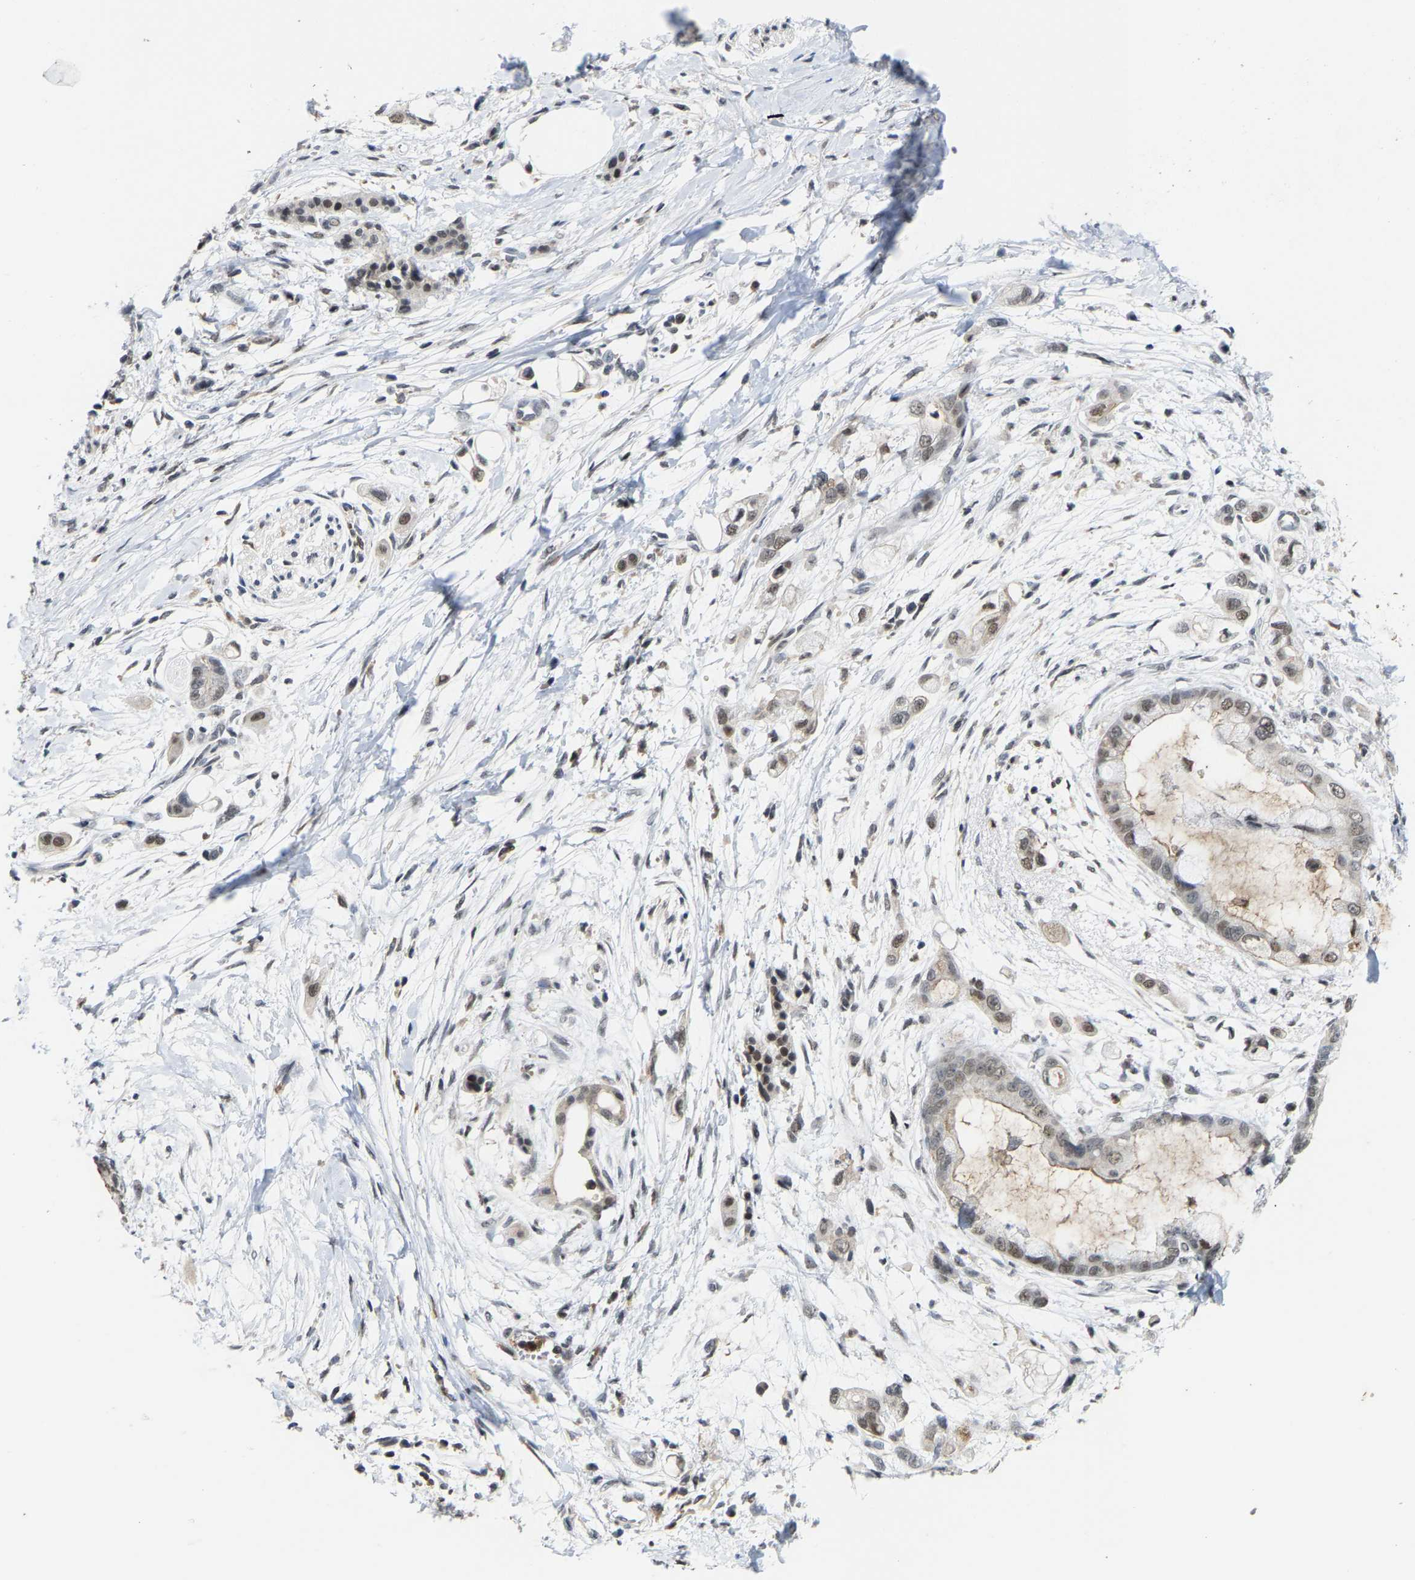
{"staining": {"intensity": "weak", "quantity": "25%-75%", "location": "nuclear"}, "tissue": "pancreatic cancer", "cell_type": "Tumor cells", "image_type": "cancer", "snomed": [{"axis": "morphology", "description": "Adenocarcinoma, NOS"}, {"axis": "topography", "description": "Pancreas"}], "caption": "This image demonstrates immunohistochemistry (IHC) staining of pancreatic cancer, with low weak nuclear staining in approximately 25%-75% of tumor cells.", "gene": "FGD3", "patient": {"sex": "male", "age": 59}}